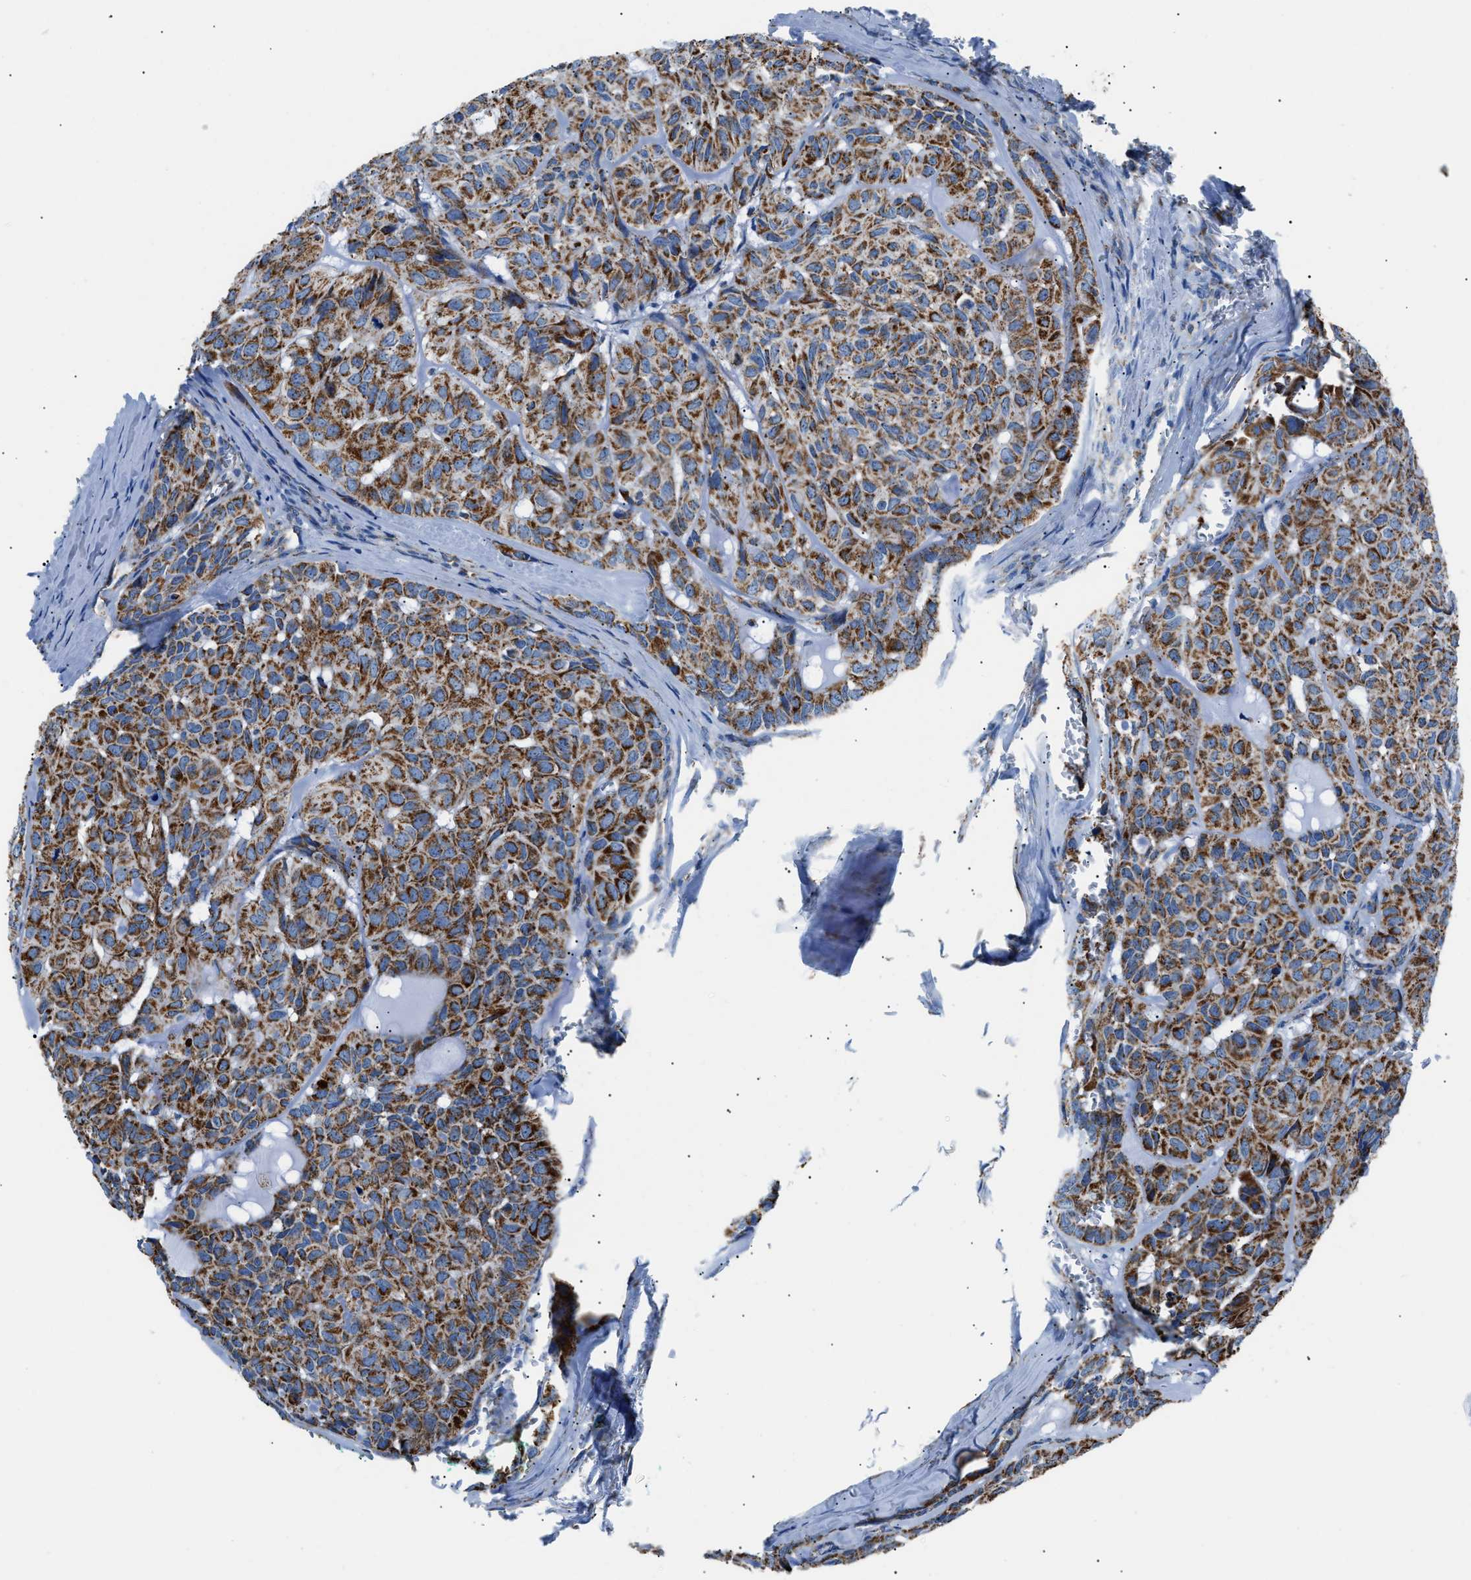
{"staining": {"intensity": "moderate", "quantity": ">75%", "location": "cytoplasmic/membranous"}, "tissue": "head and neck cancer", "cell_type": "Tumor cells", "image_type": "cancer", "snomed": [{"axis": "morphology", "description": "Adenocarcinoma, NOS"}, {"axis": "topography", "description": "Salivary gland, NOS"}, {"axis": "topography", "description": "Head-Neck"}], "caption": "Human head and neck cancer (adenocarcinoma) stained with a protein marker displays moderate staining in tumor cells.", "gene": "PHB2", "patient": {"sex": "female", "age": 76}}